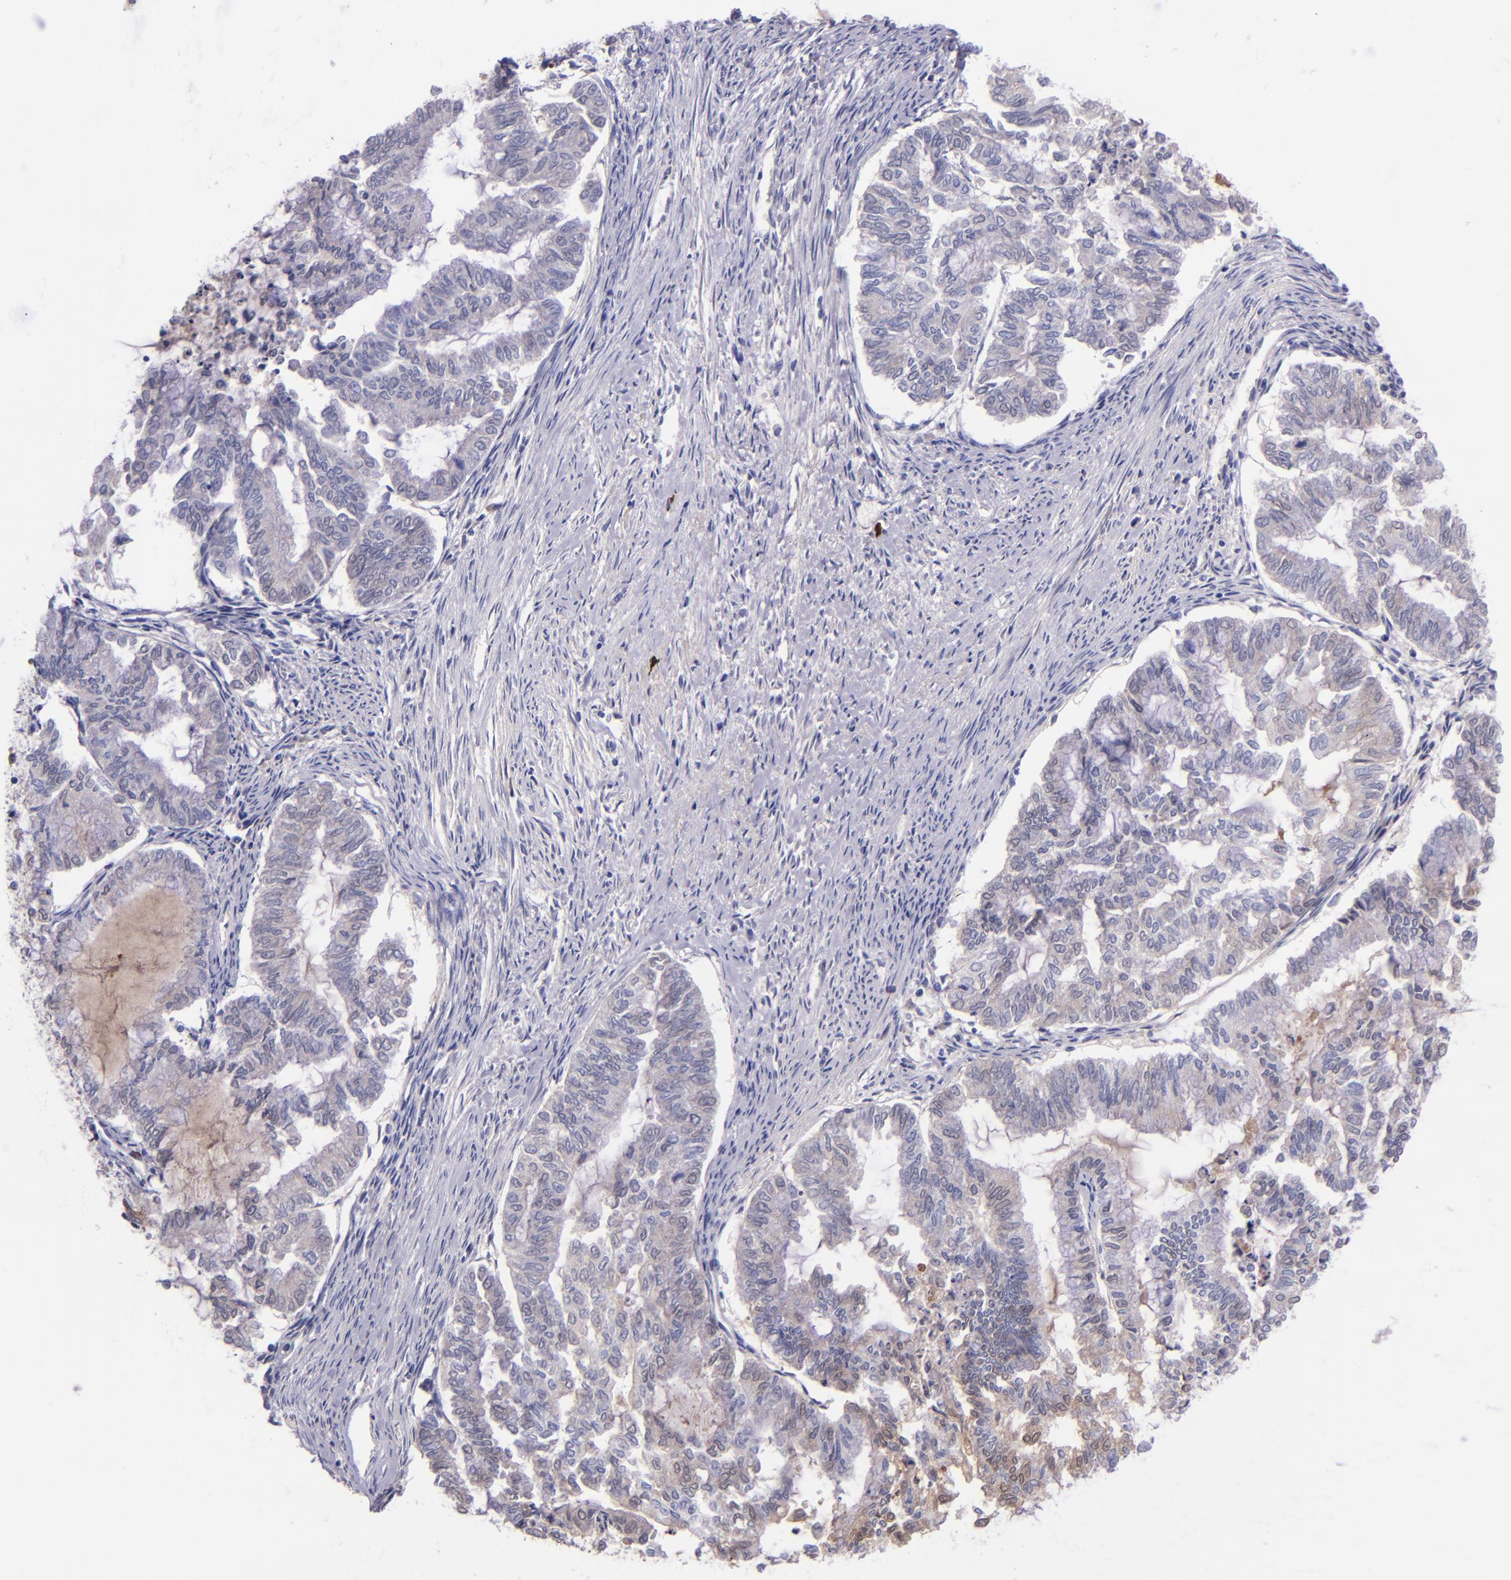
{"staining": {"intensity": "negative", "quantity": "none", "location": "none"}, "tissue": "endometrial cancer", "cell_type": "Tumor cells", "image_type": "cancer", "snomed": [{"axis": "morphology", "description": "Adenocarcinoma, NOS"}, {"axis": "topography", "description": "Endometrium"}], "caption": "Tumor cells are negative for protein expression in human endometrial cancer (adenocarcinoma).", "gene": "KNG1", "patient": {"sex": "female", "age": 79}}